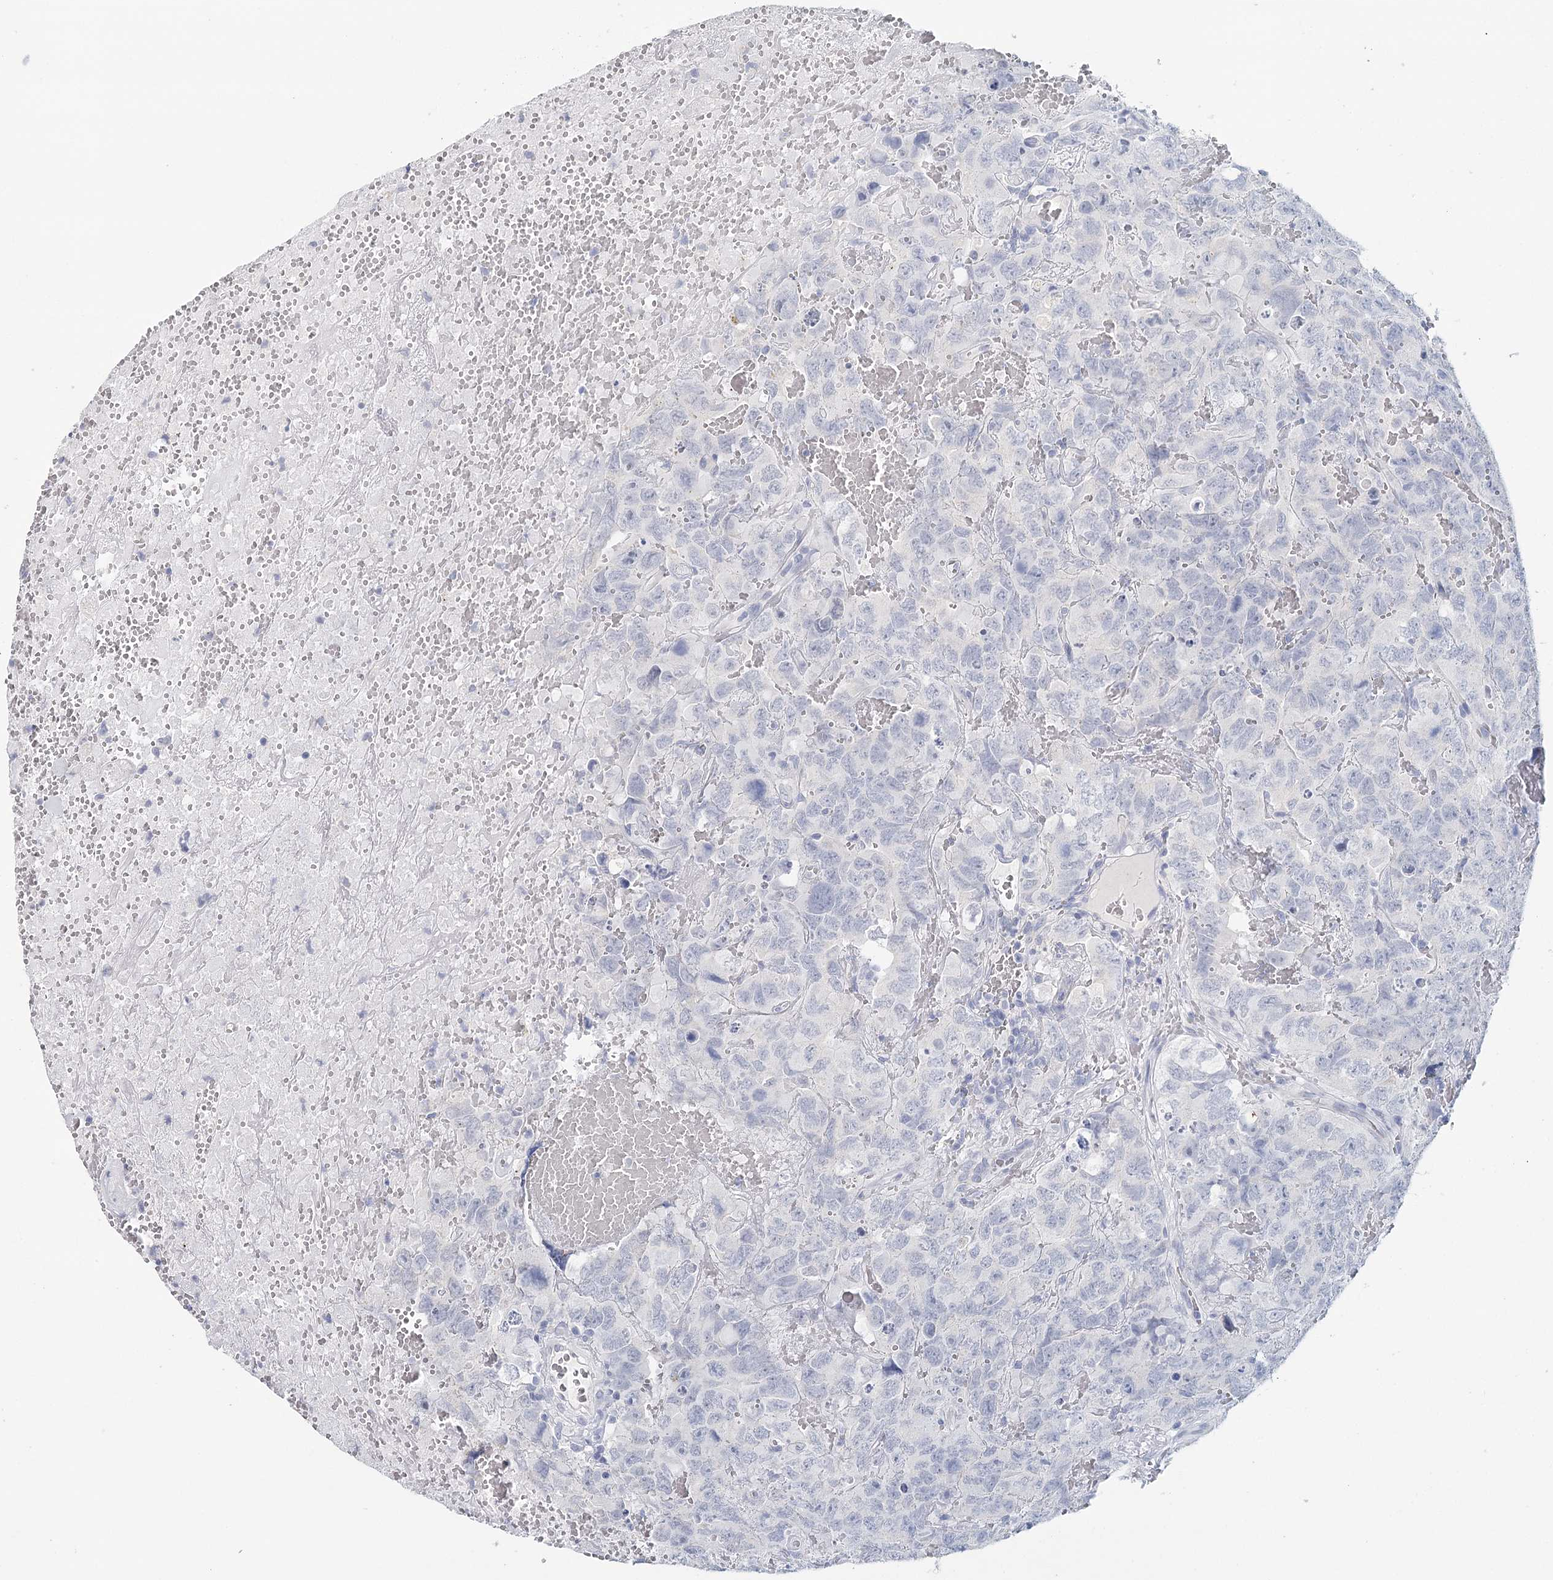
{"staining": {"intensity": "negative", "quantity": "none", "location": "none"}, "tissue": "testis cancer", "cell_type": "Tumor cells", "image_type": "cancer", "snomed": [{"axis": "morphology", "description": "Carcinoma, Embryonal, NOS"}, {"axis": "topography", "description": "Testis"}], "caption": "Immunohistochemical staining of human testis embryonal carcinoma exhibits no significant expression in tumor cells.", "gene": "HSPA4L", "patient": {"sex": "male", "age": 45}}